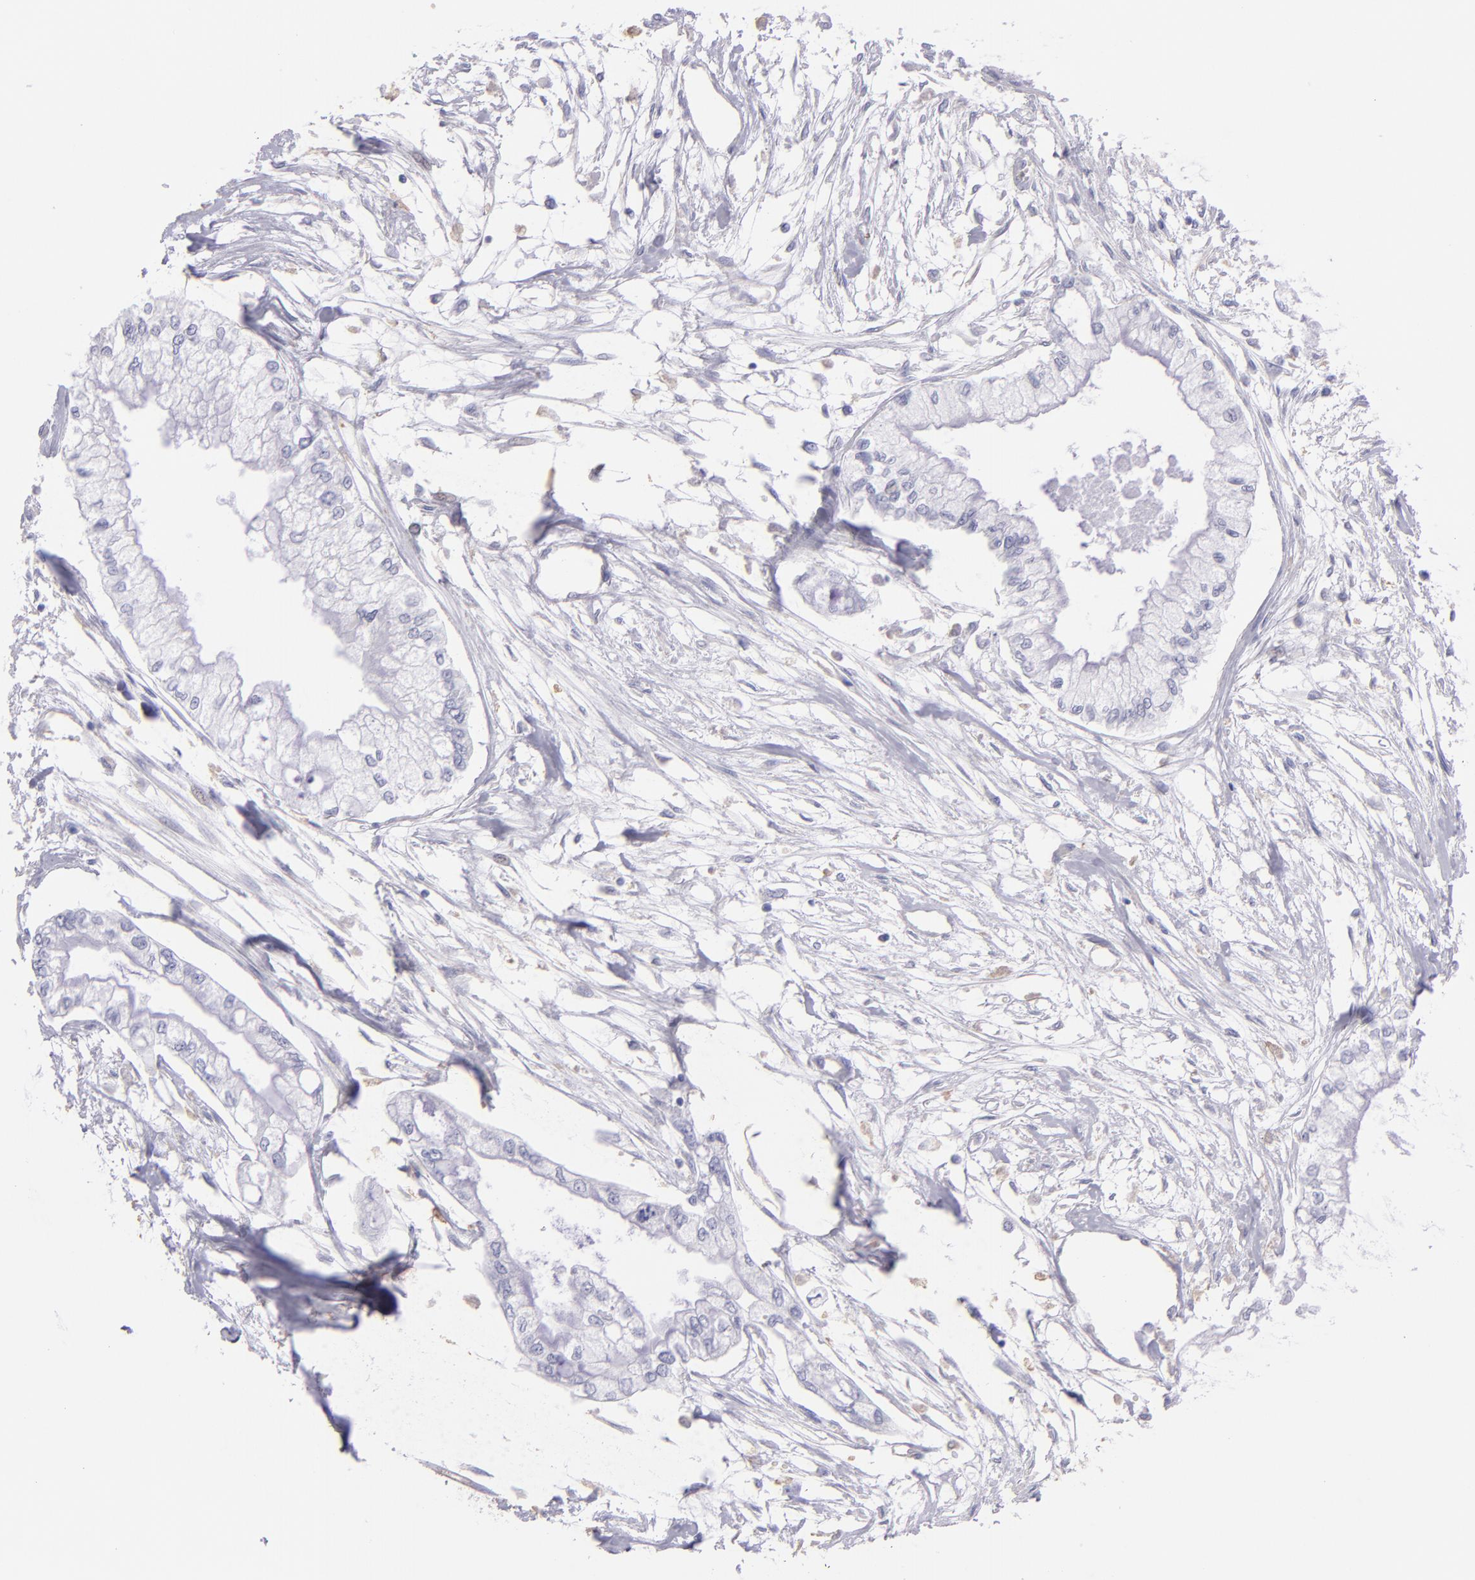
{"staining": {"intensity": "negative", "quantity": "none", "location": "none"}, "tissue": "pancreatic cancer", "cell_type": "Tumor cells", "image_type": "cancer", "snomed": [{"axis": "morphology", "description": "Adenocarcinoma, NOS"}, {"axis": "topography", "description": "Pancreas"}], "caption": "Tumor cells are negative for brown protein staining in pancreatic cancer. (Stains: DAB (3,3'-diaminobenzidine) immunohistochemistry (IHC) with hematoxylin counter stain, Microscopy: brightfield microscopy at high magnification).", "gene": "TG", "patient": {"sex": "male", "age": 79}}